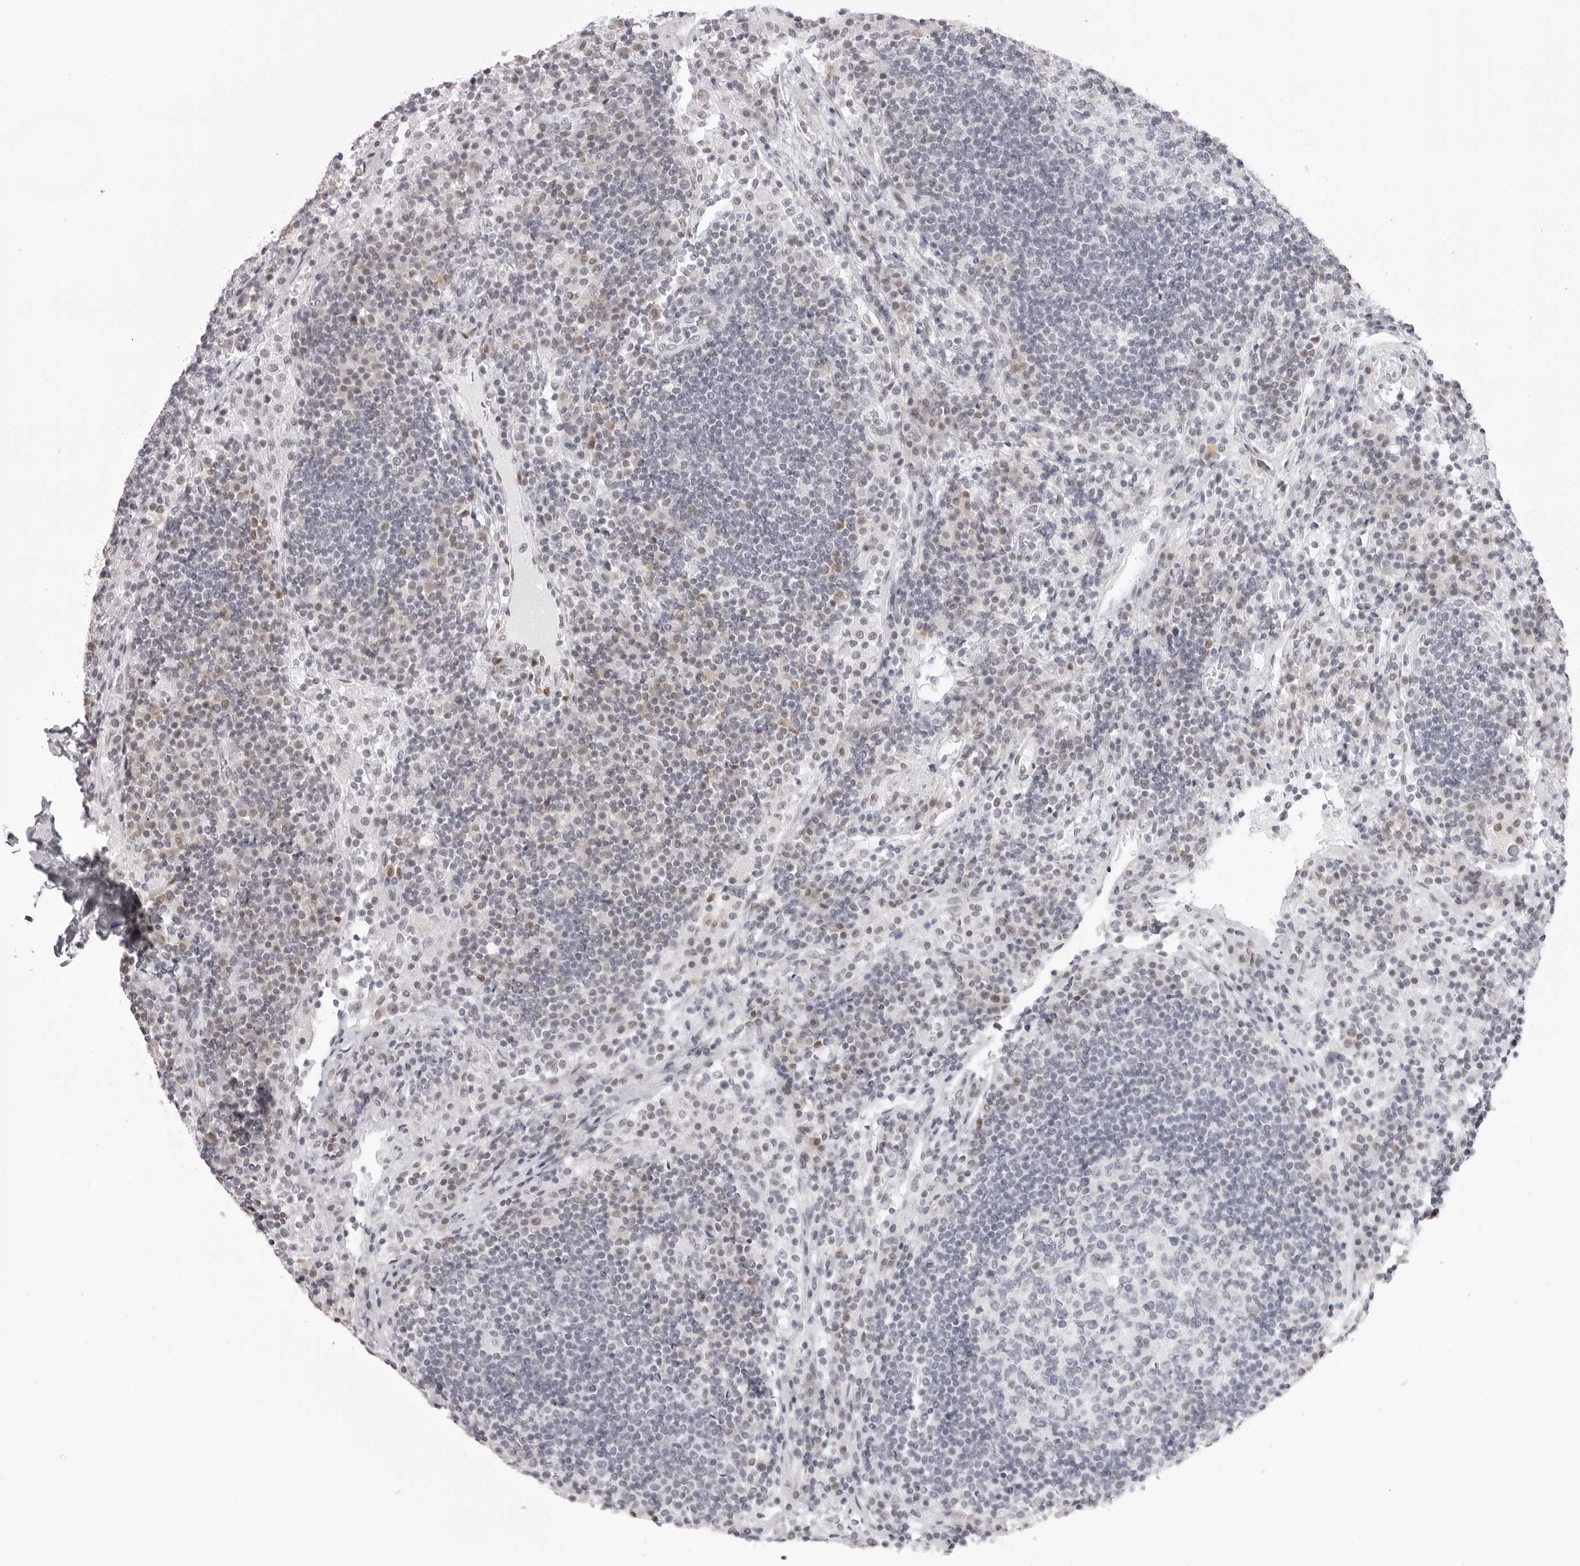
{"staining": {"intensity": "negative", "quantity": "none", "location": "none"}, "tissue": "lymph node", "cell_type": "Germinal center cells", "image_type": "normal", "snomed": [{"axis": "morphology", "description": "Normal tissue, NOS"}, {"axis": "topography", "description": "Lymph node"}], "caption": "Immunohistochemical staining of normal lymph node reveals no significant staining in germinal center cells.", "gene": "MAFK", "patient": {"sex": "female", "age": 53}}